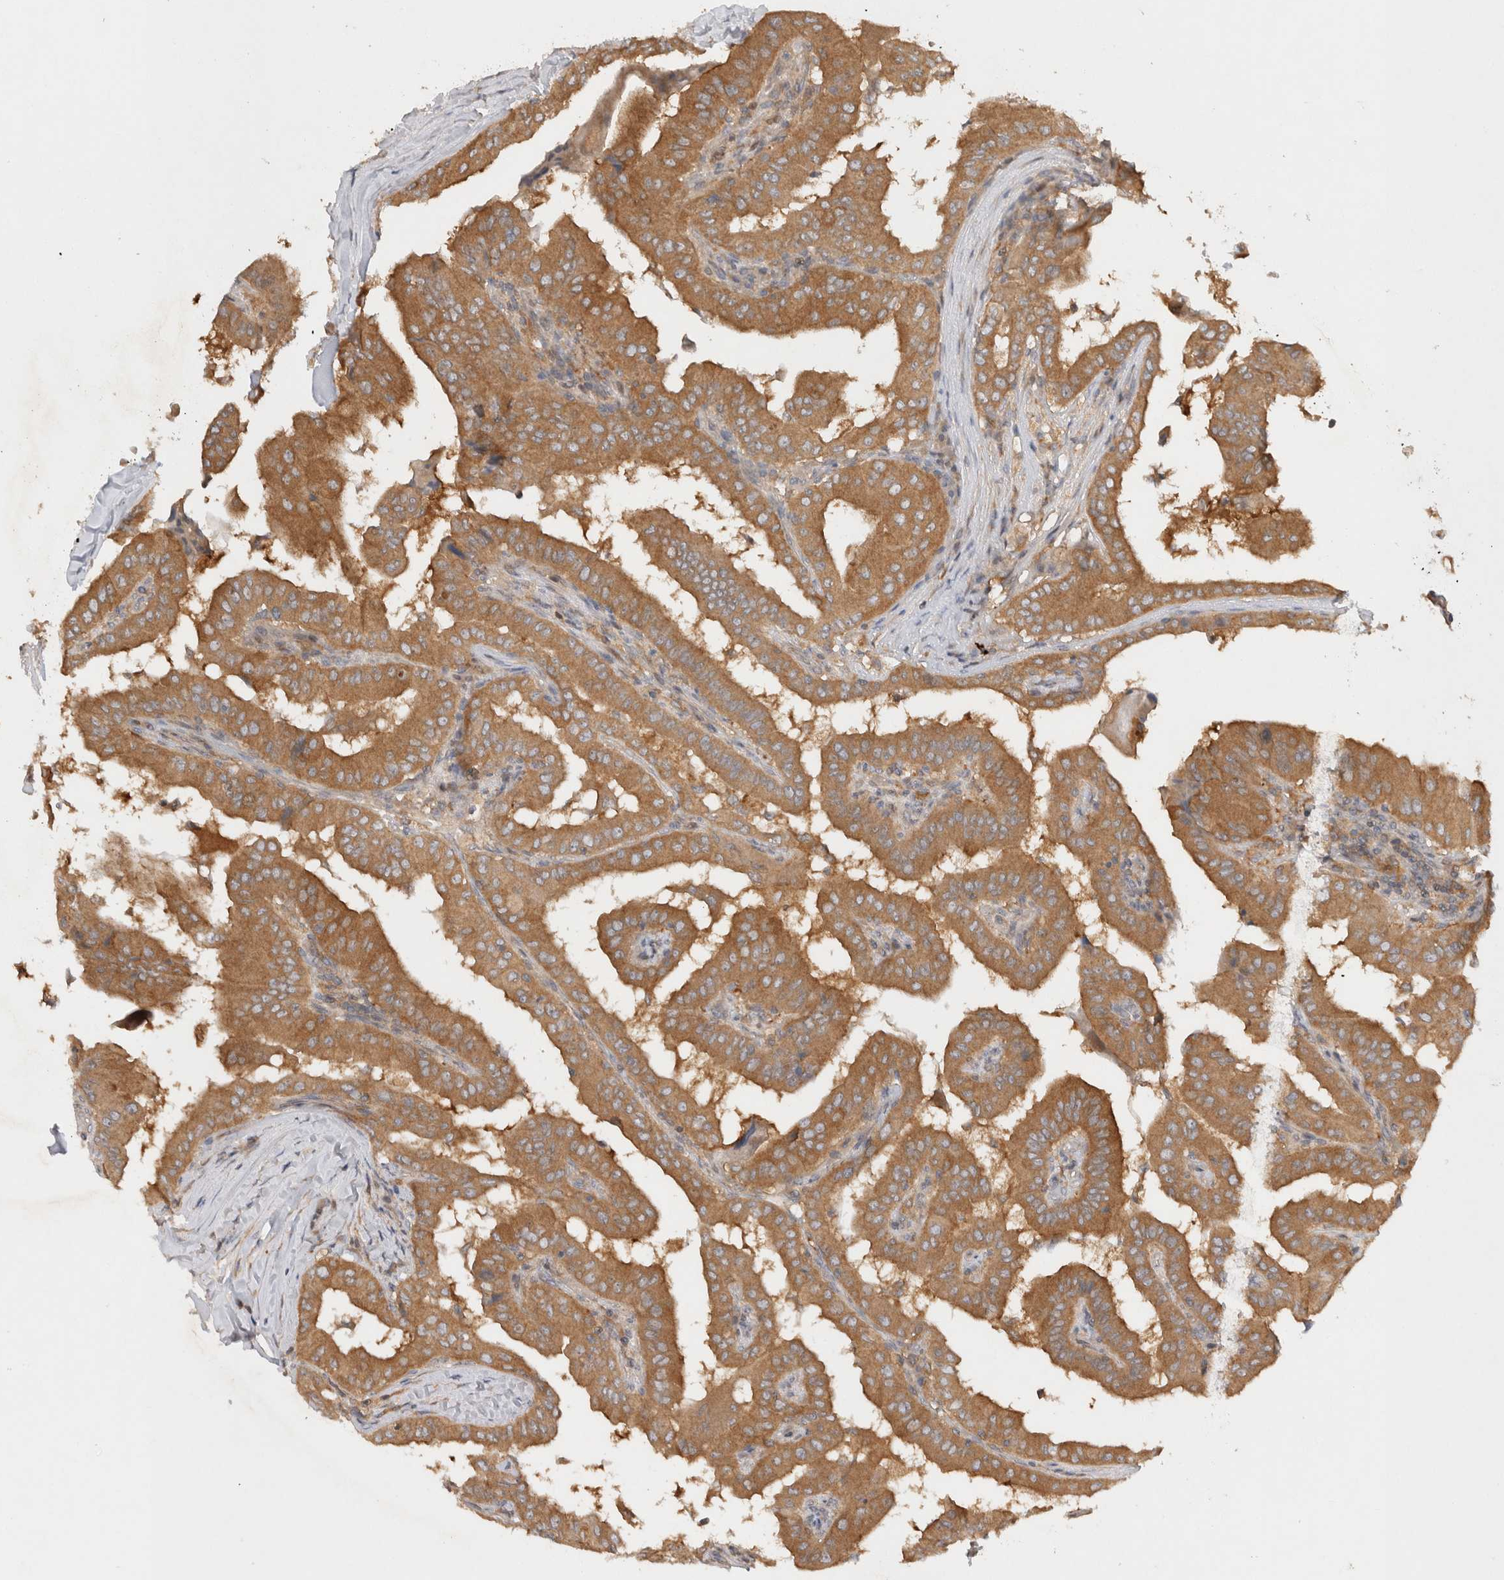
{"staining": {"intensity": "moderate", "quantity": ">75%", "location": "cytoplasmic/membranous"}, "tissue": "thyroid cancer", "cell_type": "Tumor cells", "image_type": "cancer", "snomed": [{"axis": "morphology", "description": "Papillary adenocarcinoma, NOS"}, {"axis": "topography", "description": "Thyroid gland"}], "caption": "Brown immunohistochemical staining in thyroid papillary adenocarcinoma shows moderate cytoplasmic/membranous positivity in approximately >75% of tumor cells.", "gene": "HTT", "patient": {"sex": "male", "age": 33}}